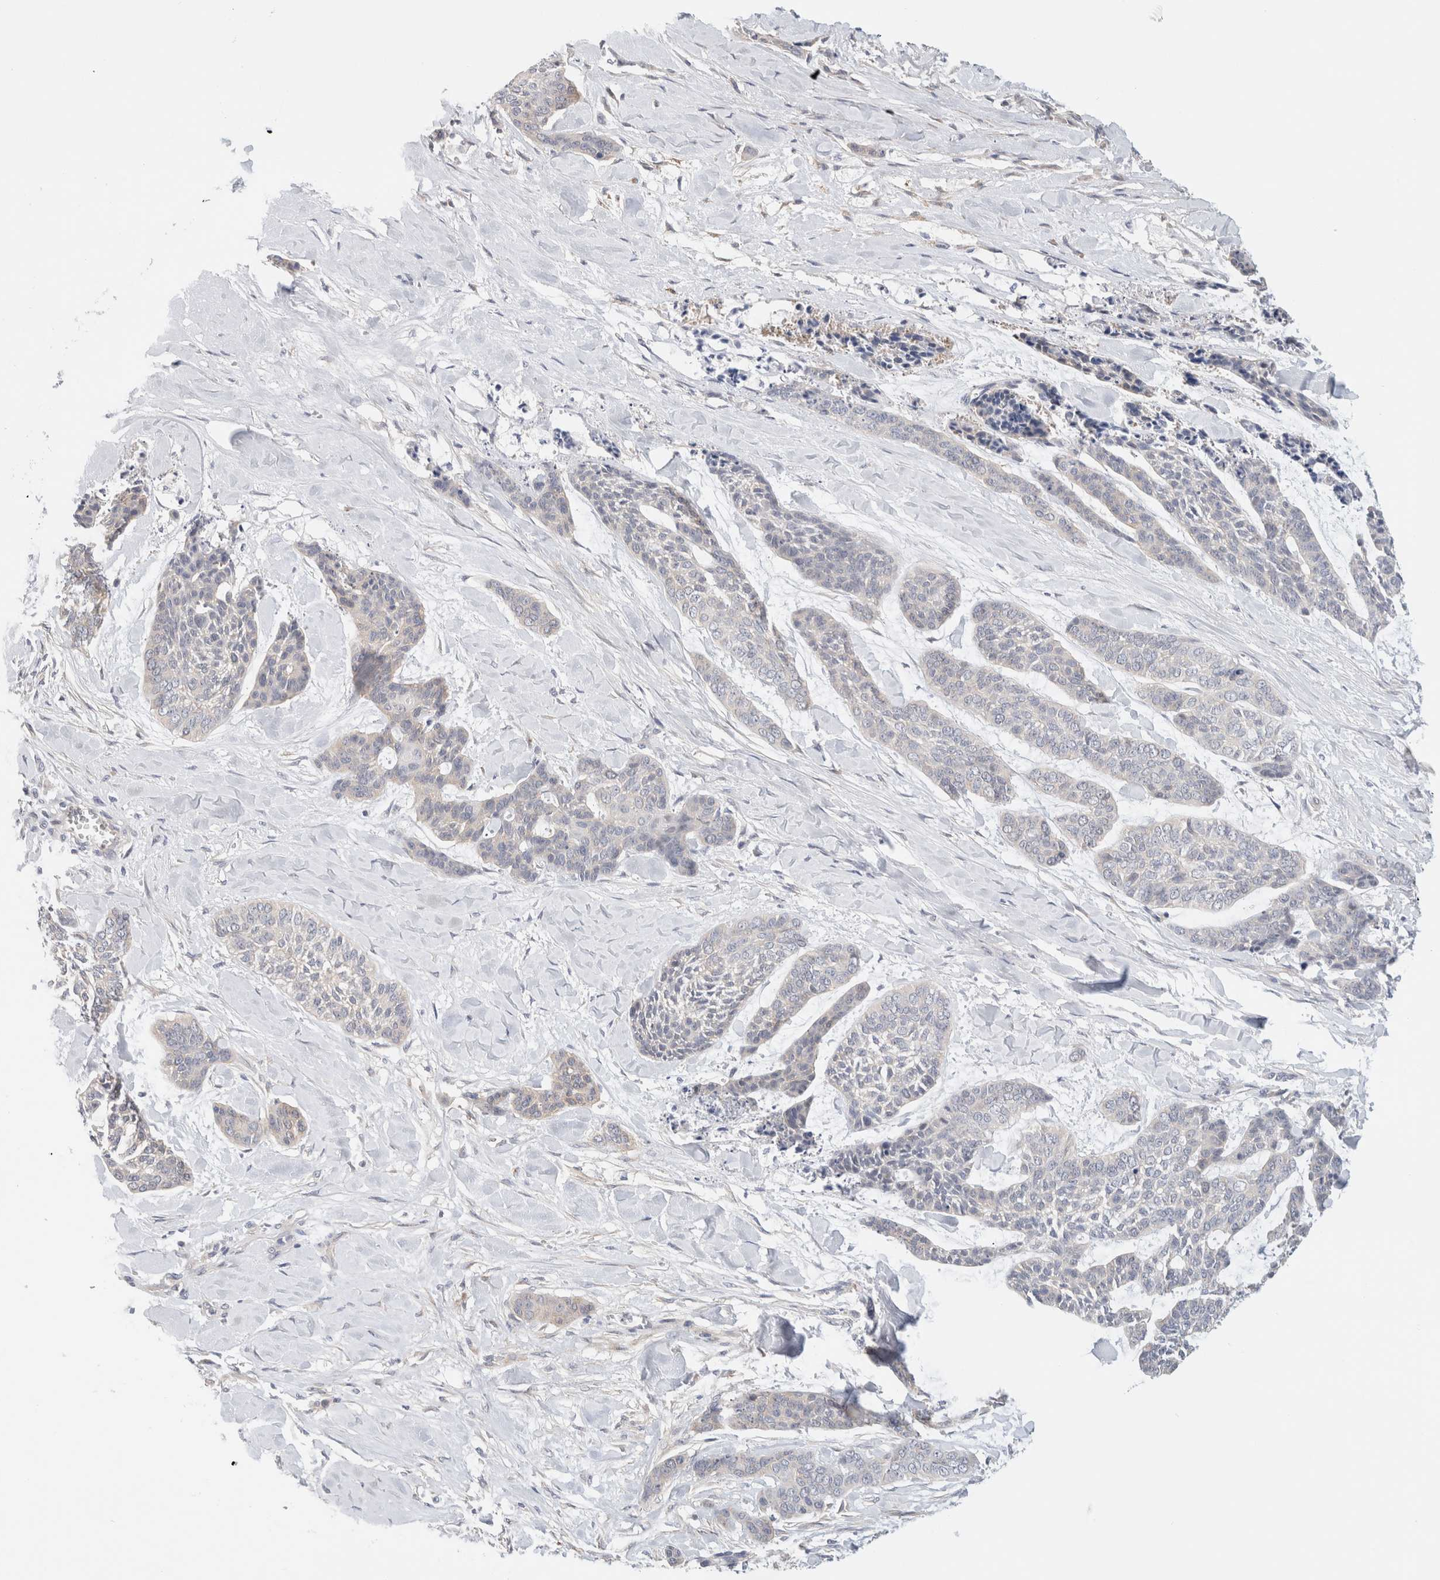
{"staining": {"intensity": "negative", "quantity": "none", "location": "none"}, "tissue": "skin cancer", "cell_type": "Tumor cells", "image_type": "cancer", "snomed": [{"axis": "morphology", "description": "Basal cell carcinoma"}, {"axis": "topography", "description": "Skin"}], "caption": "Protein analysis of skin cancer (basal cell carcinoma) displays no significant staining in tumor cells.", "gene": "SPRTN", "patient": {"sex": "female", "age": 64}}